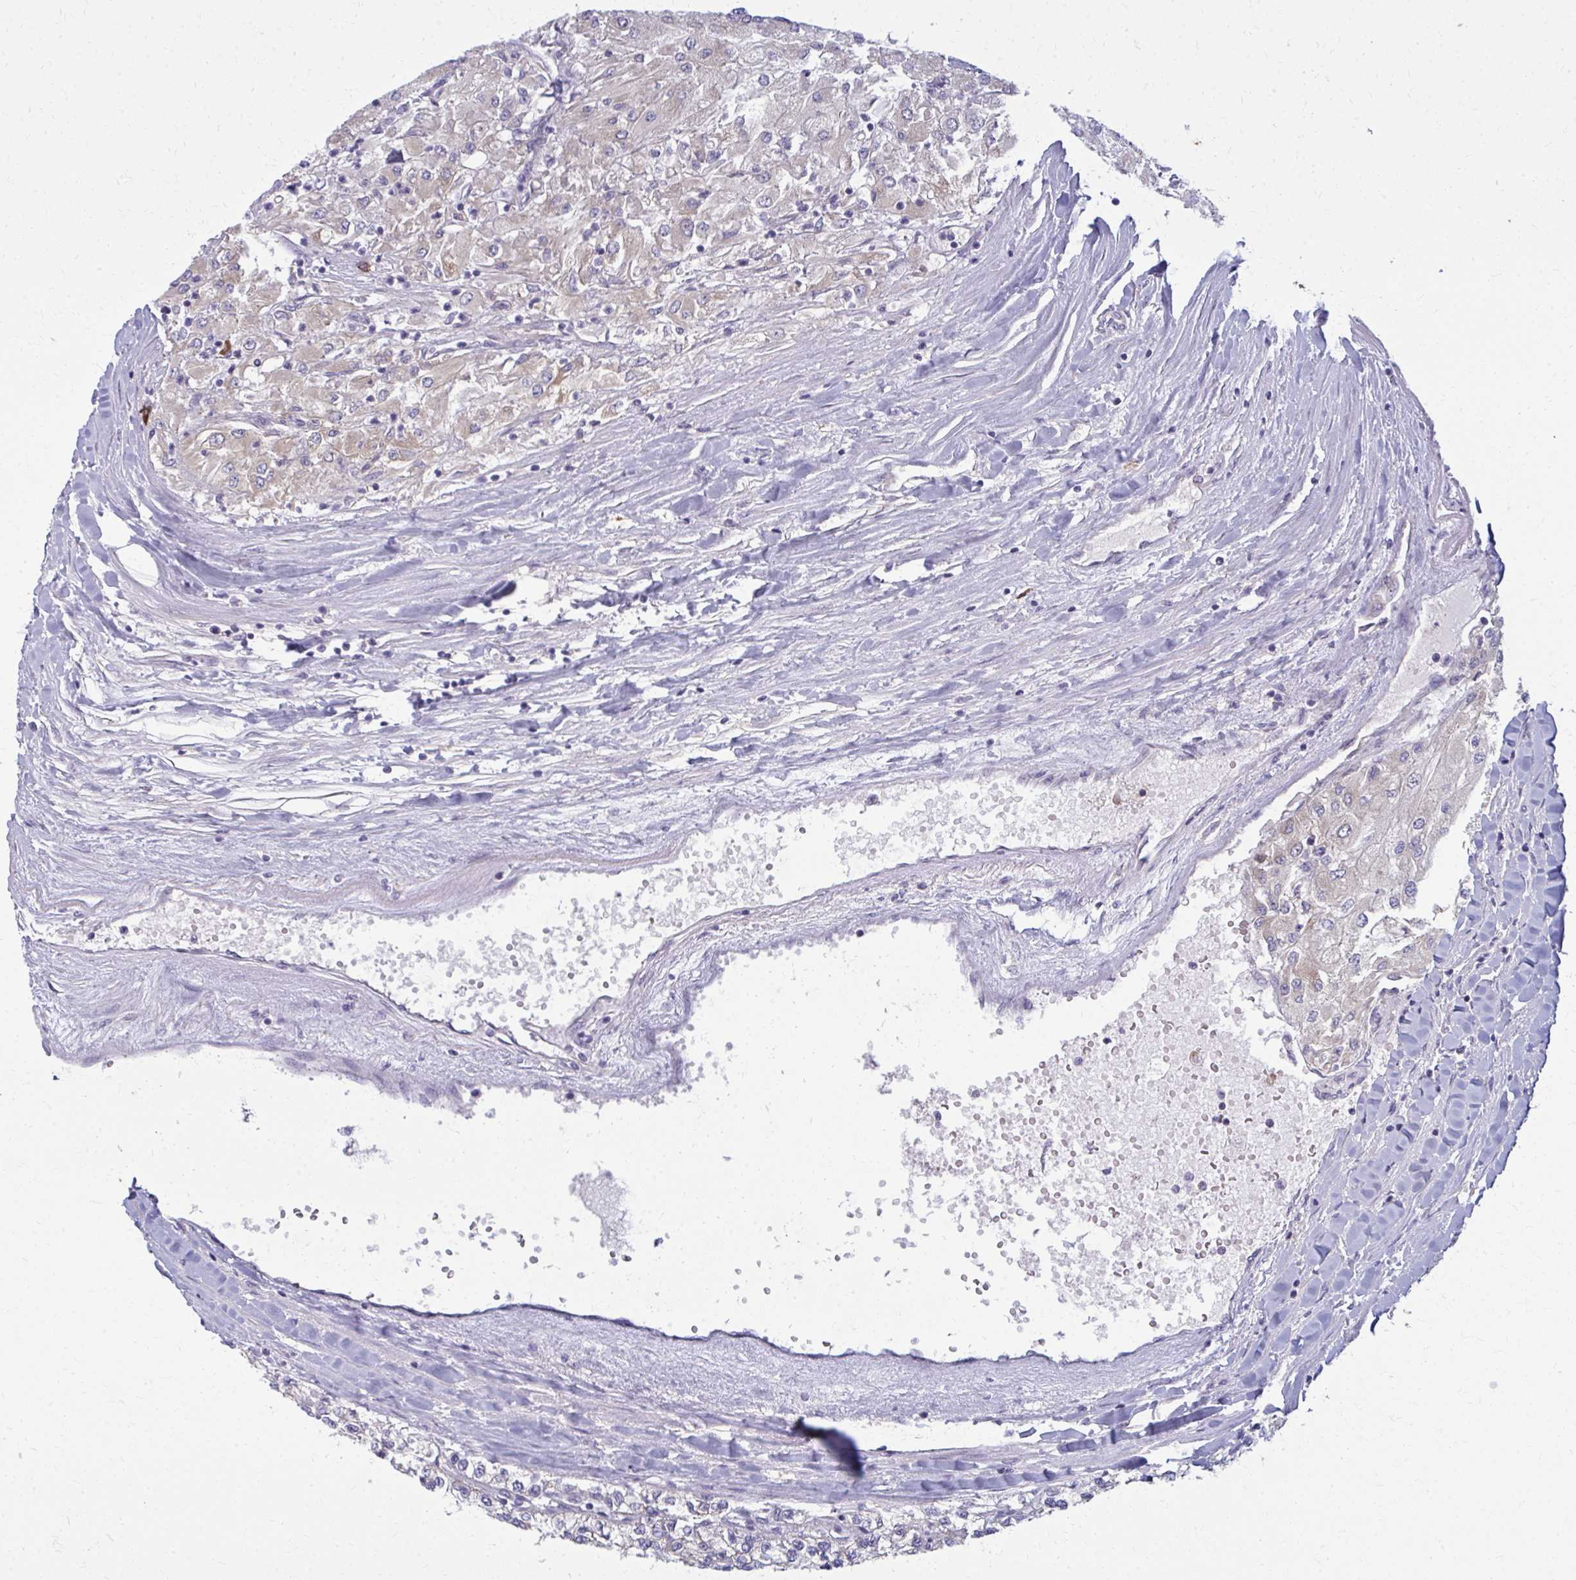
{"staining": {"intensity": "negative", "quantity": "none", "location": "none"}, "tissue": "renal cancer", "cell_type": "Tumor cells", "image_type": "cancer", "snomed": [{"axis": "morphology", "description": "Adenocarcinoma, NOS"}, {"axis": "topography", "description": "Kidney"}], "caption": "The image exhibits no staining of tumor cells in renal cancer.", "gene": "CEMP1", "patient": {"sex": "male", "age": 80}}